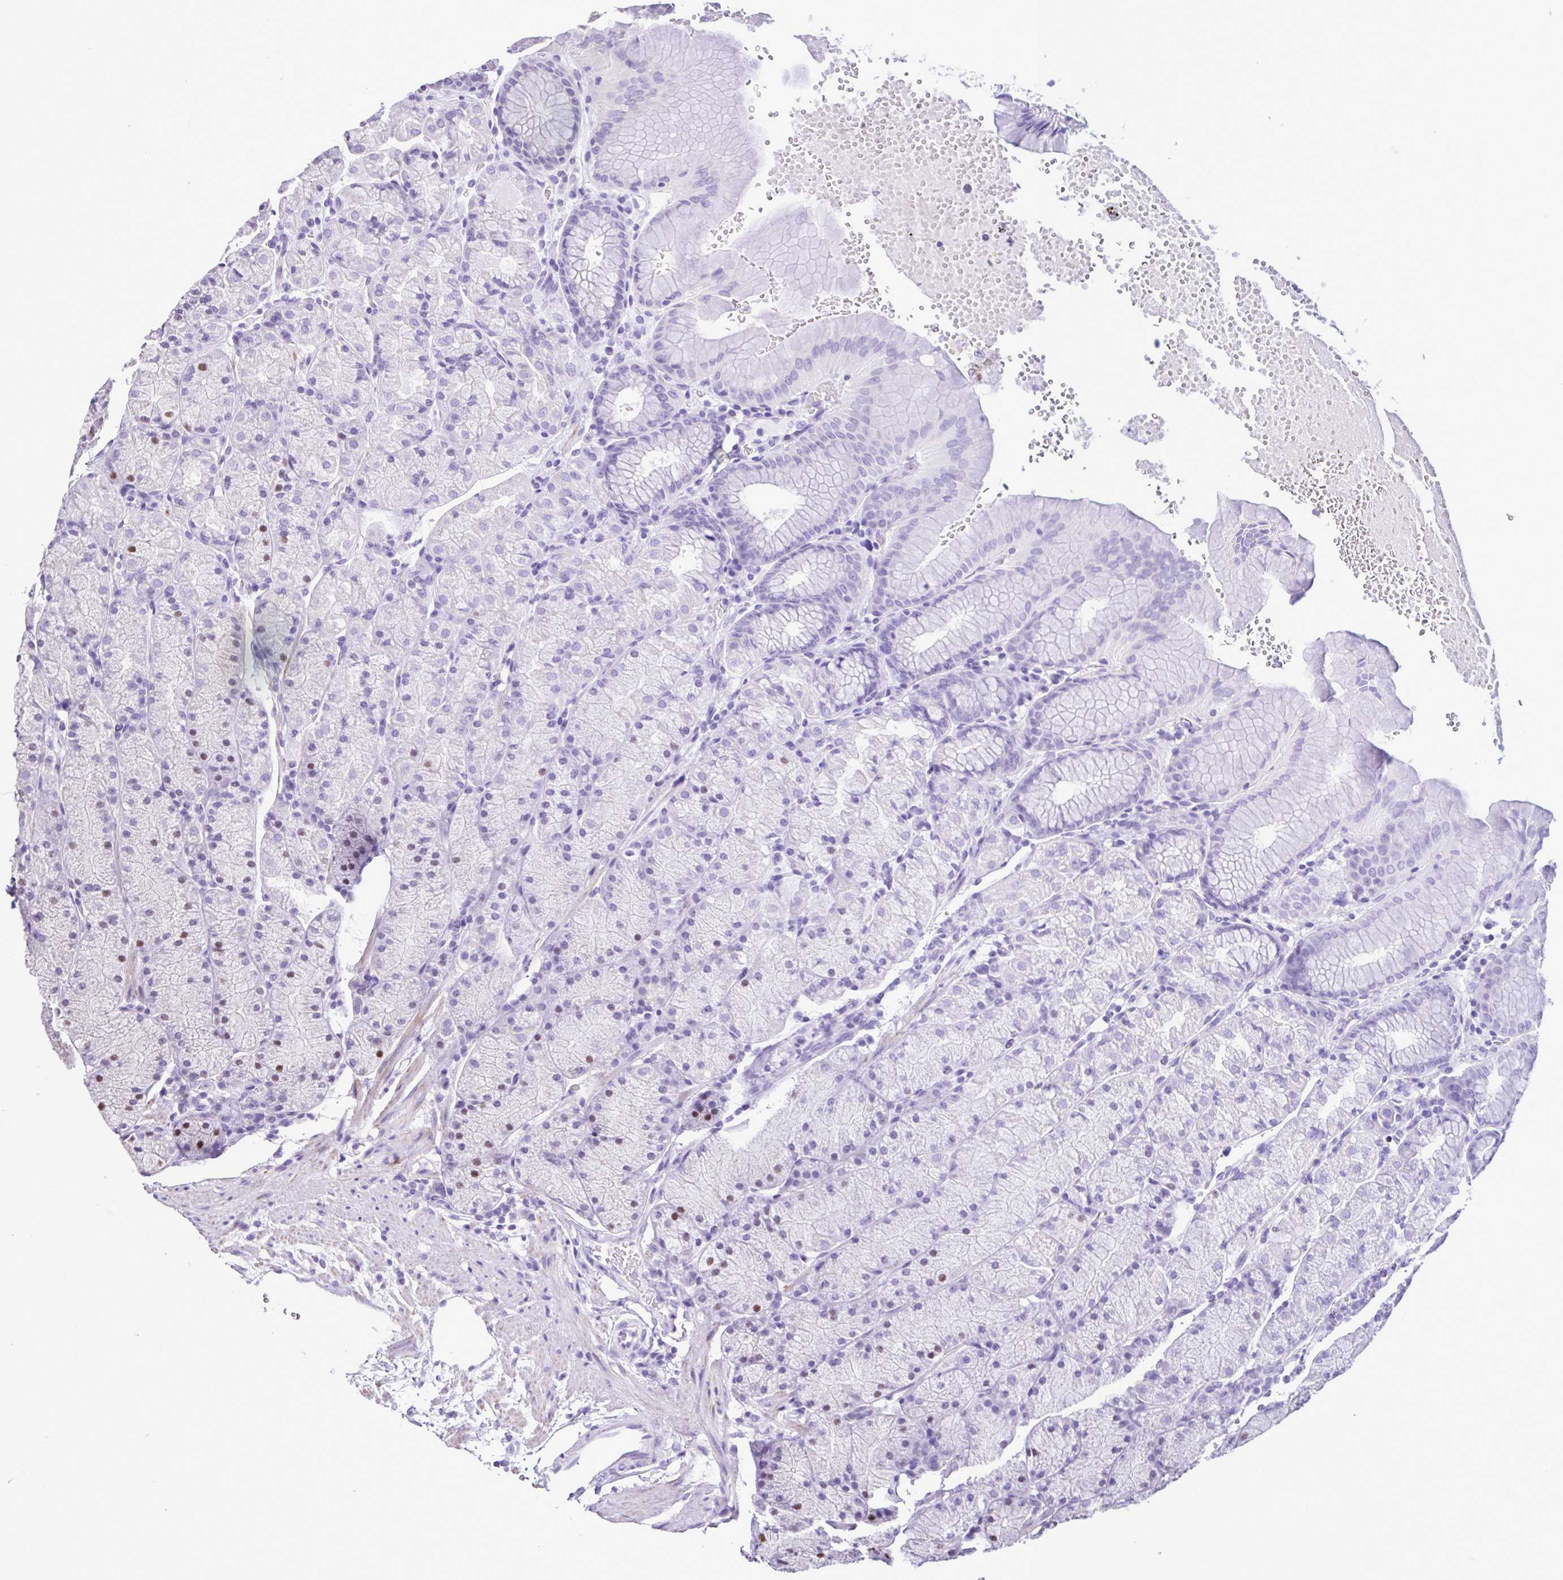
{"staining": {"intensity": "moderate", "quantity": "<25%", "location": "nuclear"}, "tissue": "stomach", "cell_type": "Glandular cells", "image_type": "normal", "snomed": [{"axis": "morphology", "description": "Normal tissue, NOS"}, {"axis": "topography", "description": "Stomach, upper"}, {"axis": "topography", "description": "Stomach"}], "caption": "Protein expression by IHC demonstrates moderate nuclear staining in about <25% of glandular cells in normal stomach. (DAB (3,3'-diaminobenzidine) = brown stain, brightfield microscopy at high magnification).", "gene": "CBY2", "patient": {"sex": "male", "age": 76}}